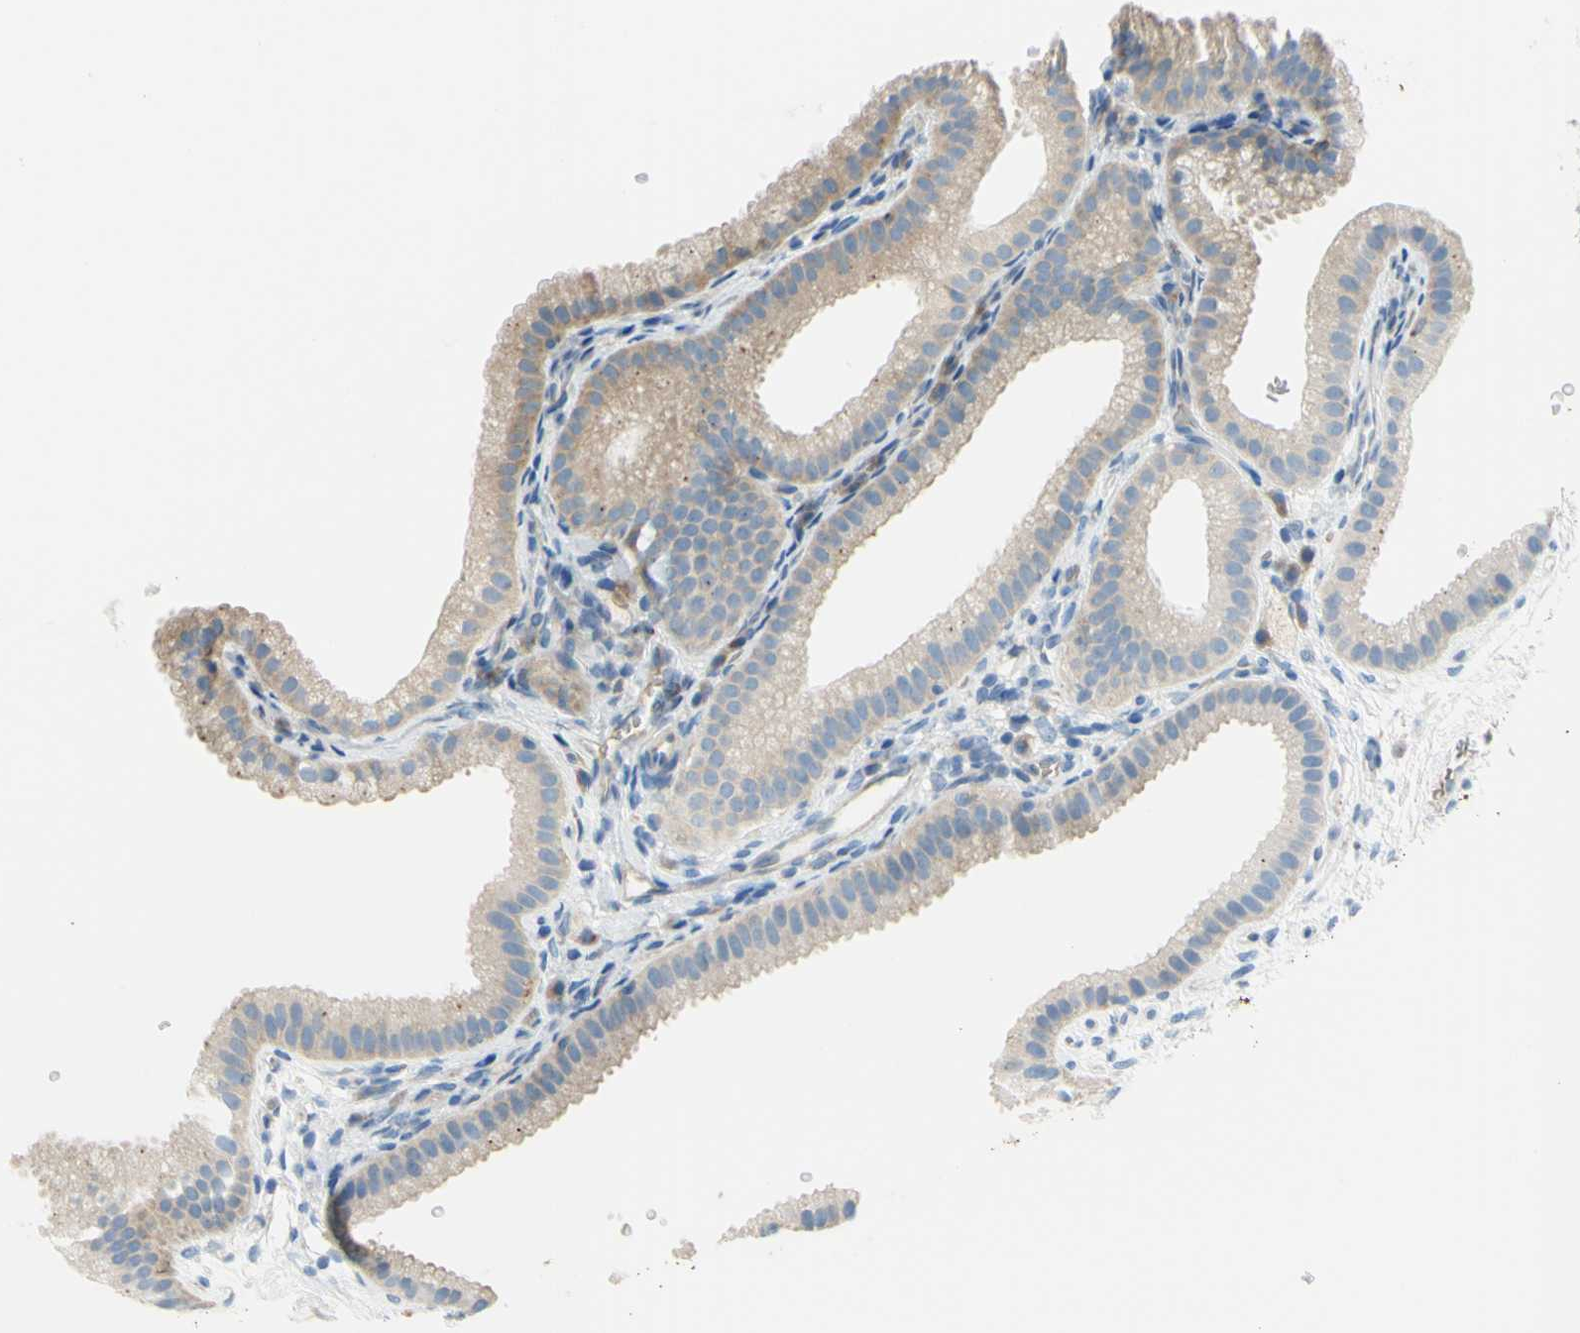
{"staining": {"intensity": "weak", "quantity": ">75%", "location": "cytoplasmic/membranous"}, "tissue": "gallbladder", "cell_type": "Glandular cells", "image_type": "normal", "snomed": [{"axis": "morphology", "description": "Normal tissue, NOS"}, {"axis": "topography", "description": "Gallbladder"}], "caption": "An immunohistochemistry image of normal tissue is shown. Protein staining in brown highlights weak cytoplasmic/membranous positivity in gallbladder within glandular cells.", "gene": "FRMD4B", "patient": {"sex": "female", "age": 64}}